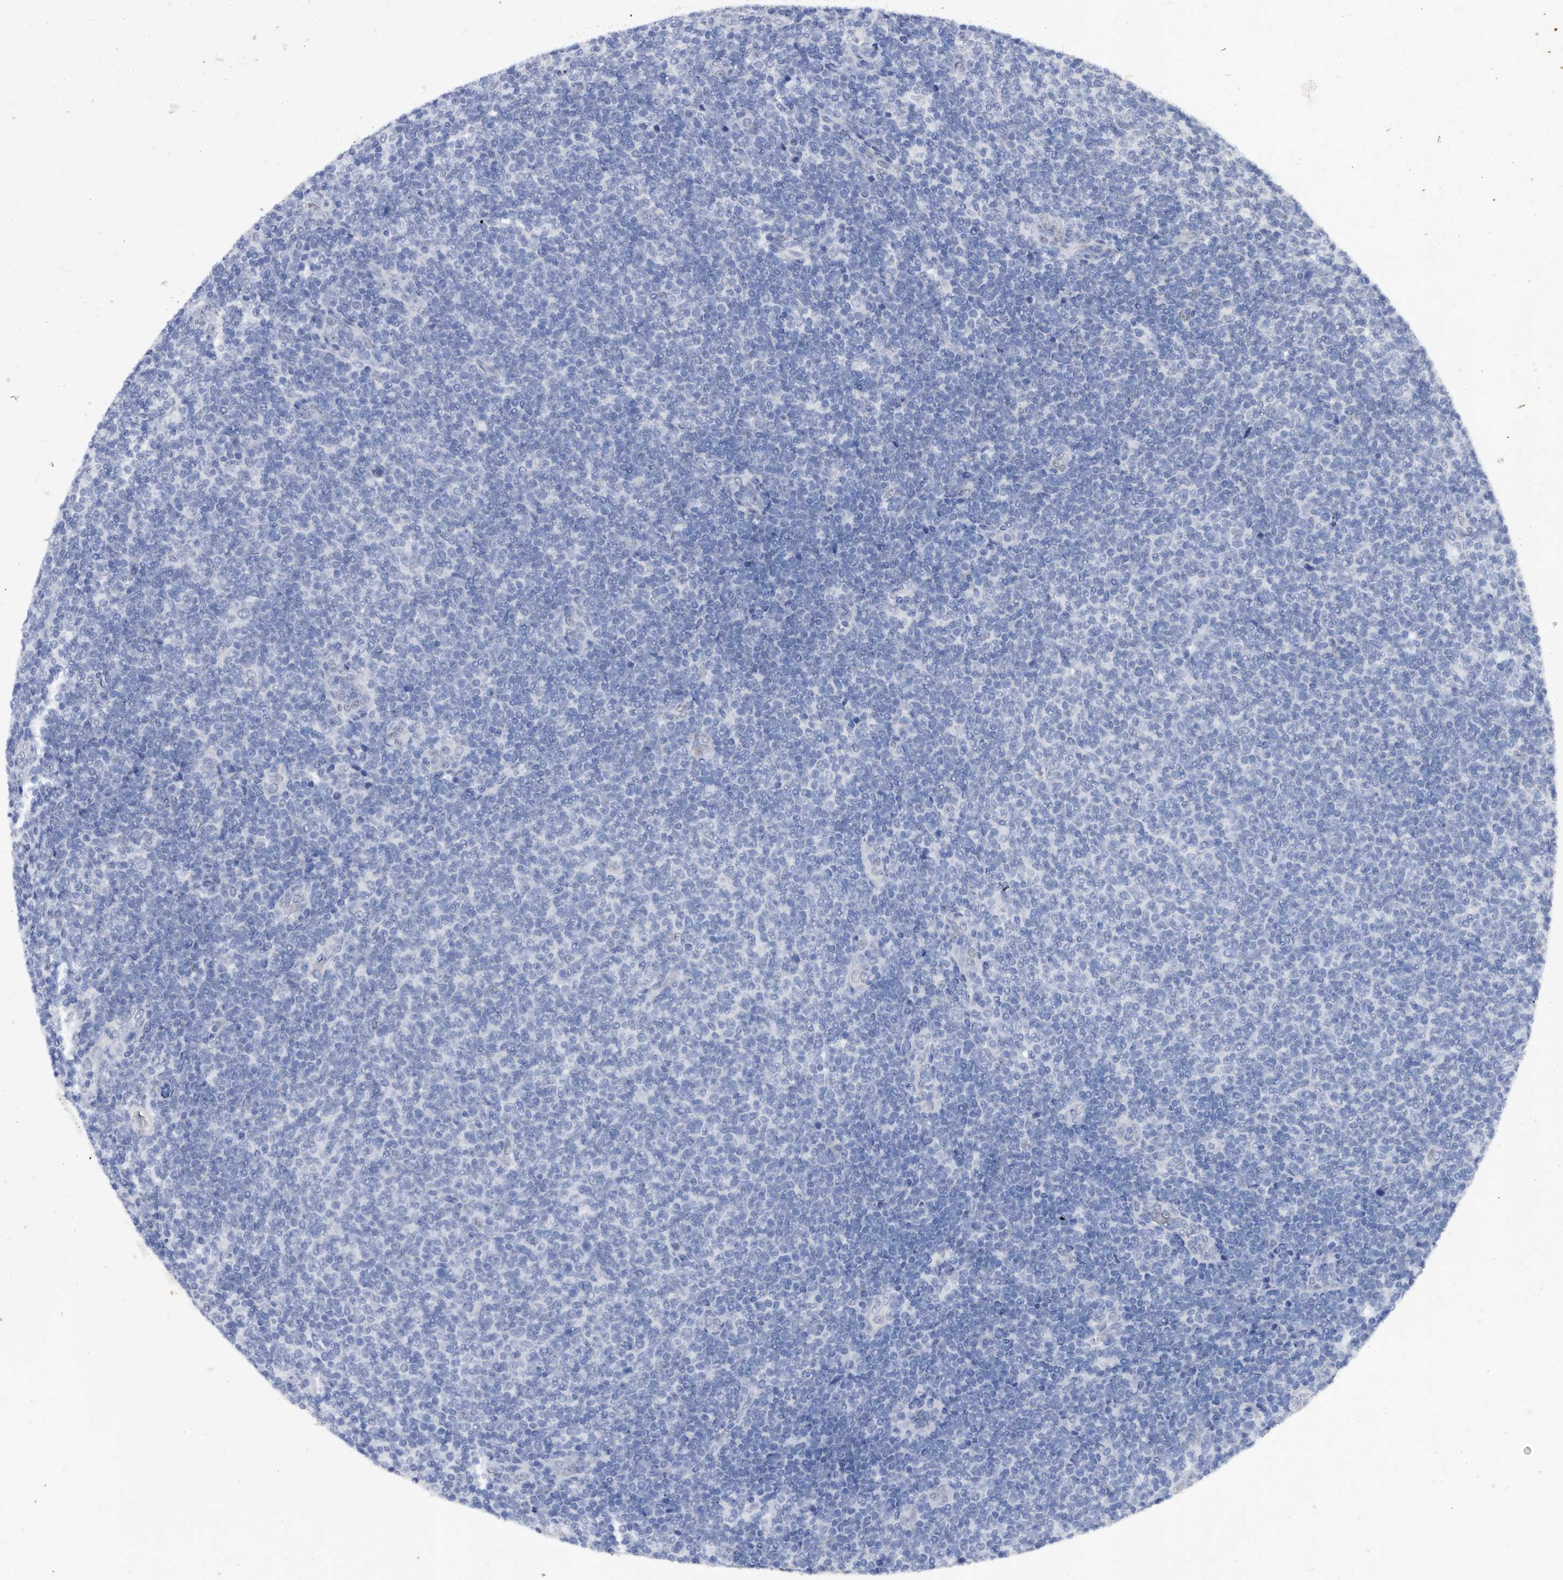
{"staining": {"intensity": "negative", "quantity": "none", "location": "none"}, "tissue": "lymphoma", "cell_type": "Tumor cells", "image_type": "cancer", "snomed": [{"axis": "morphology", "description": "Malignant lymphoma, non-Hodgkin's type, Low grade"}, {"axis": "topography", "description": "Lymph node"}], "caption": "Image shows no significant protein positivity in tumor cells of lymphoma. The staining is performed using DAB brown chromogen with nuclei counter-stained in using hematoxylin.", "gene": "ZNF529", "patient": {"sex": "male", "age": 66}}